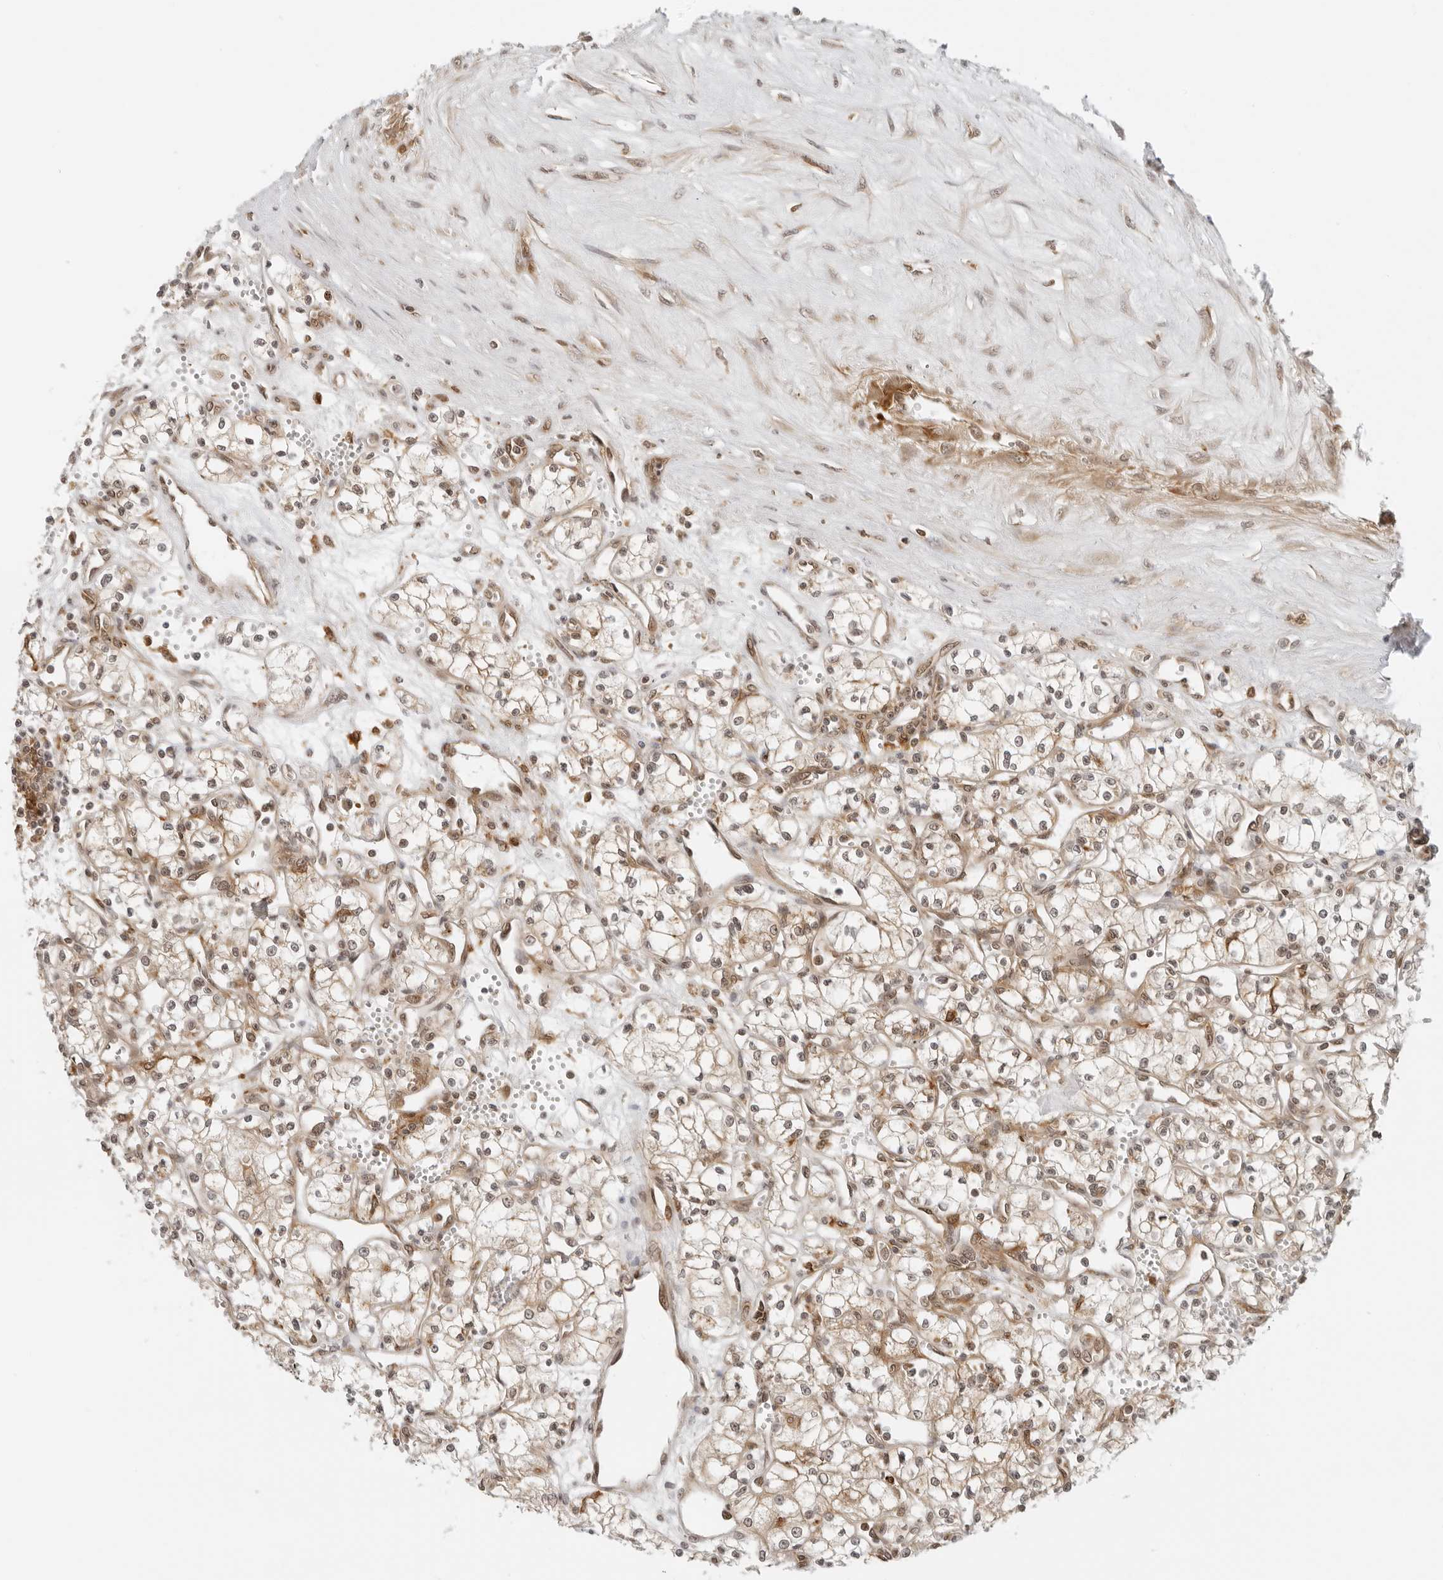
{"staining": {"intensity": "weak", "quantity": "25%-75%", "location": "cytoplasmic/membranous,nuclear"}, "tissue": "renal cancer", "cell_type": "Tumor cells", "image_type": "cancer", "snomed": [{"axis": "morphology", "description": "Adenocarcinoma, NOS"}, {"axis": "topography", "description": "Kidney"}], "caption": "Immunohistochemical staining of renal cancer (adenocarcinoma) exhibits low levels of weak cytoplasmic/membranous and nuclear positivity in approximately 25%-75% of tumor cells. The staining is performed using DAB (3,3'-diaminobenzidine) brown chromogen to label protein expression. The nuclei are counter-stained blue using hematoxylin.", "gene": "RC3H1", "patient": {"sex": "male", "age": 59}}